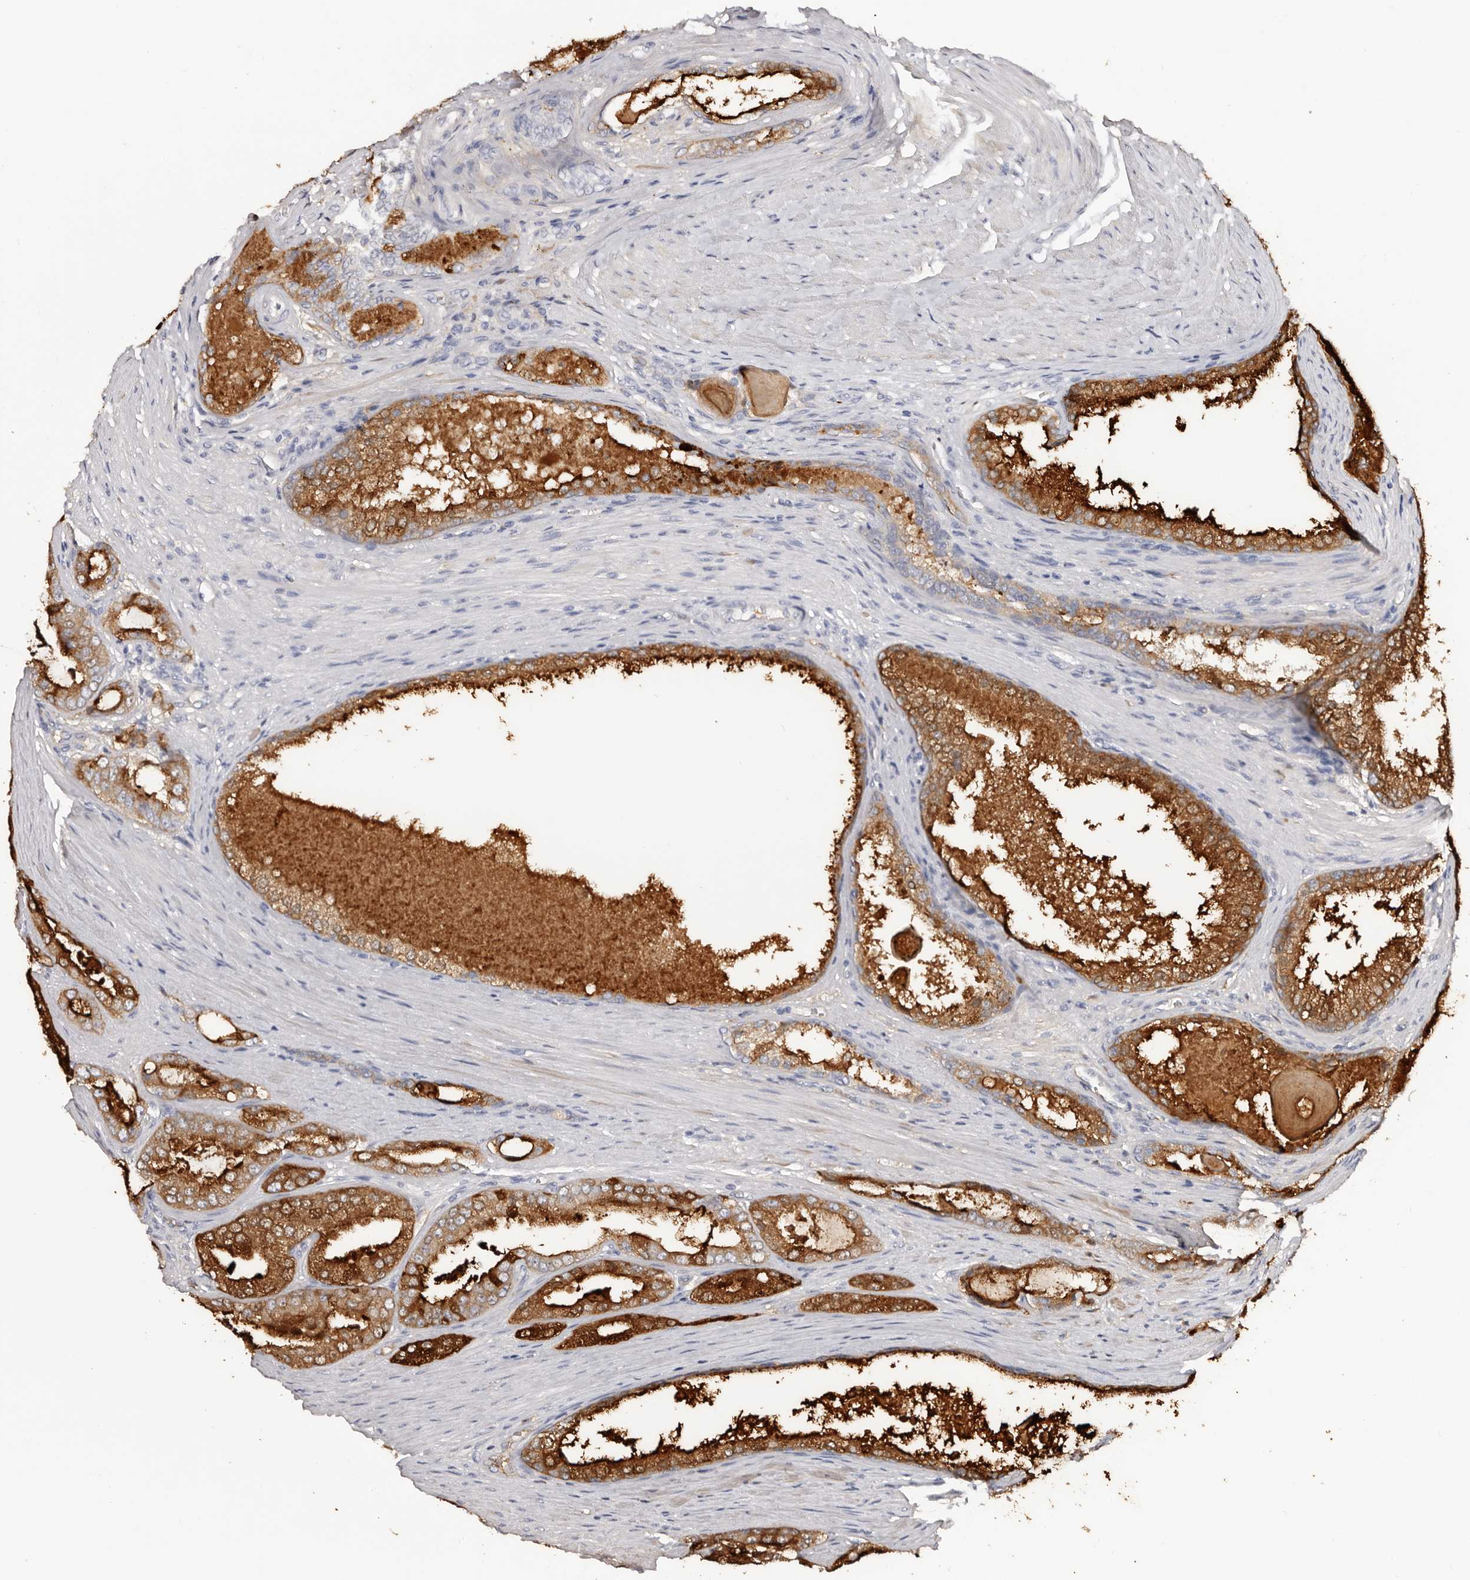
{"staining": {"intensity": "strong", "quantity": ">75%", "location": "cytoplasmic/membranous"}, "tissue": "prostate cancer", "cell_type": "Tumor cells", "image_type": "cancer", "snomed": [{"axis": "morphology", "description": "Adenocarcinoma, High grade"}, {"axis": "topography", "description": "Prostate"}], "caption": "A high amount of strong cytoplasmic/membranous expression is identified in about >75% of tumor cells in prostate cancer tissue. (brown staining indicates protein expression, while blue staining denotes nuclei).", "gene": "AKNAD1", "patient": {"sex": "male", "age": 60}}